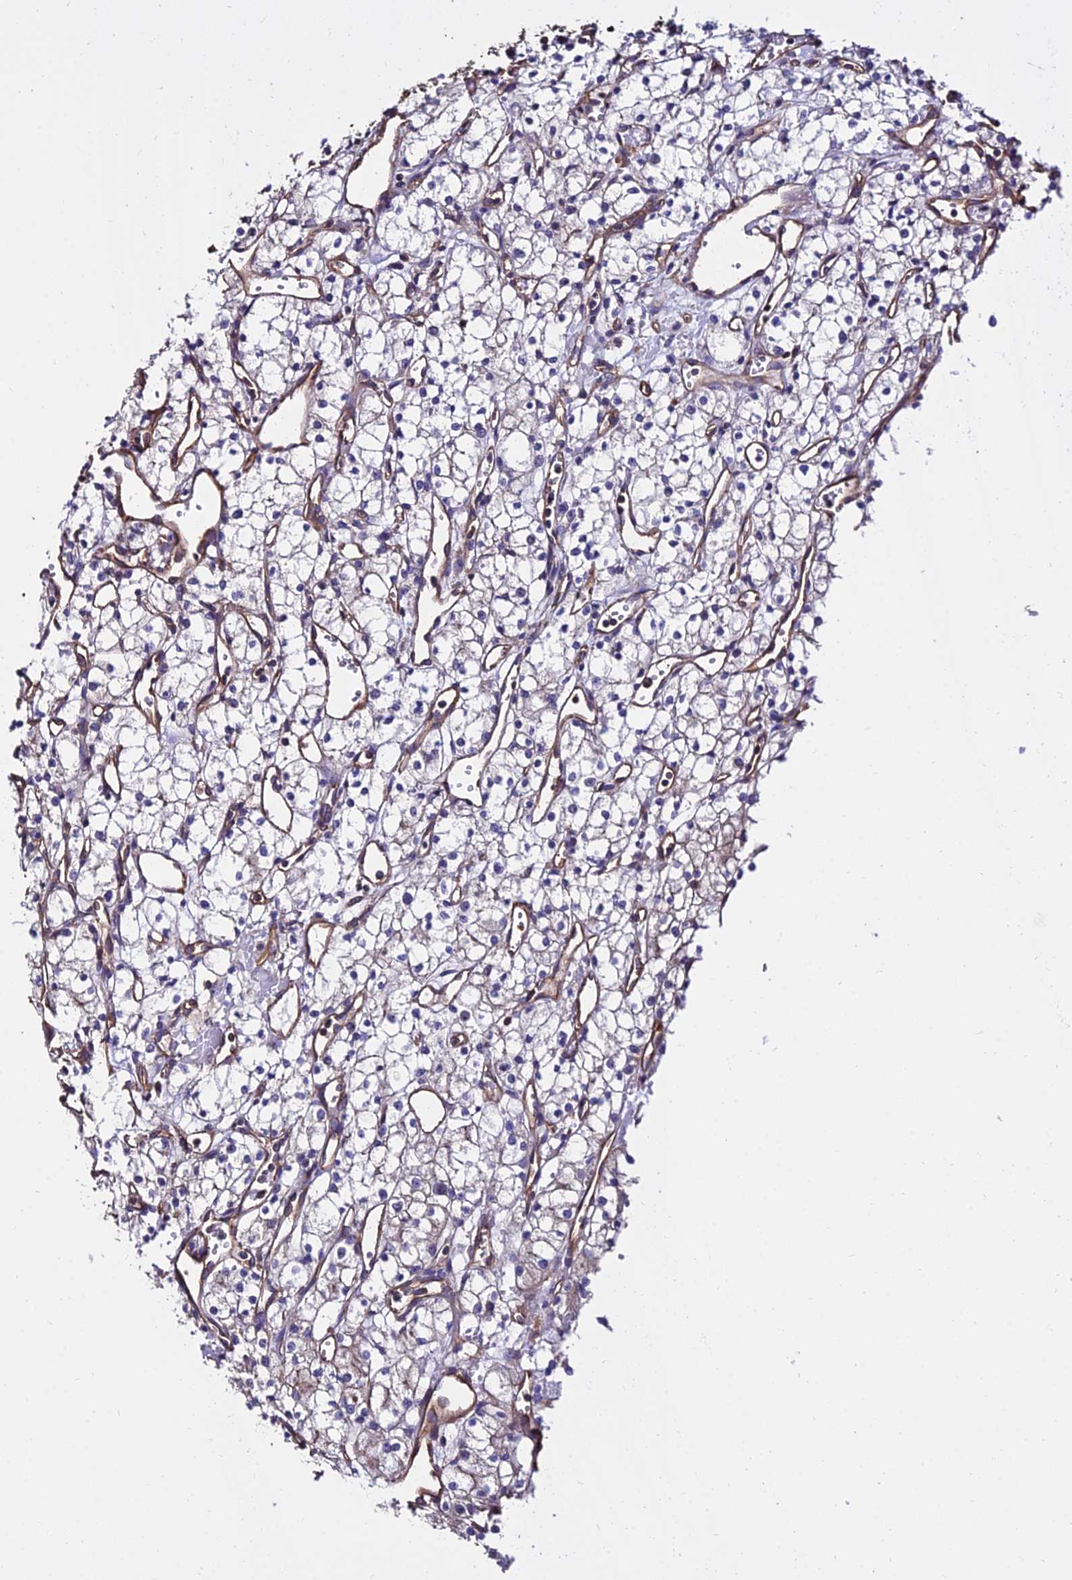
{"staining": {"intensity": "negative", "quantity": "none", "location": "none"}, "tissue": "renal cancer", "cell_type": "Tumor cells", "image_type": "cancer", "snomed": [{"axis": "morphology", "description": "Adenocarcinoma, NOS"}, {"axis": "topography", "description": "Kidney"}], "caption": "IHC micrograph of neoplastic tissue: adenocarcinoma (renal) stained with DAB shows no significant protein expression in tumor cells.", "gene": "CALM2", "patient": {"sex": "male", "age": 59}}